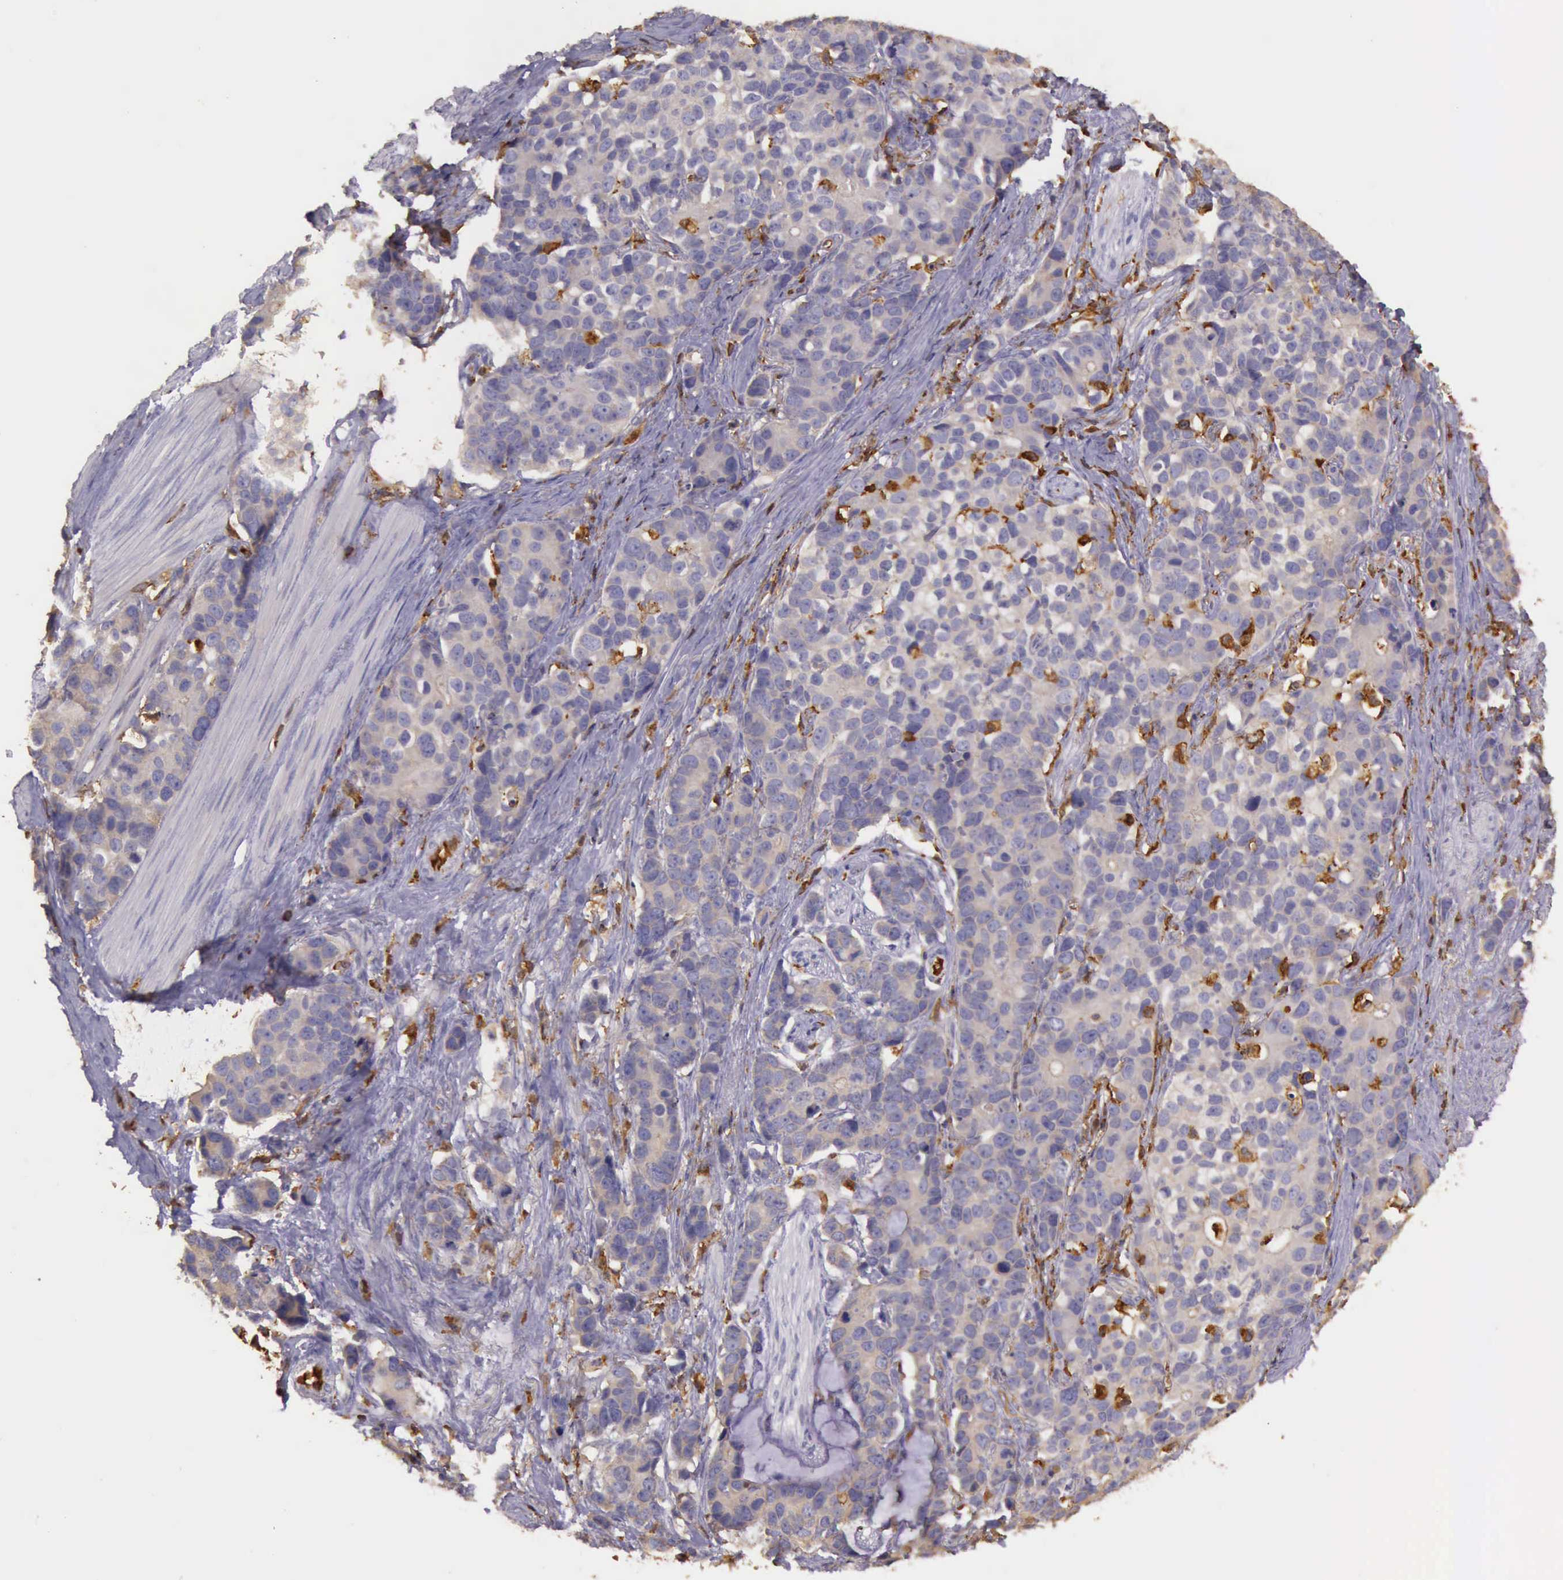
{"staining": {"intensity": "weak", "quantity": "25%-75%", "location": "cytoplasmic/membranous"}, "tissue": "stomach cancer", "cell_type": "Tumor cells", "image_type": "cancer", "snomed": [{"axis": "morphology", "description": "Adenocarcinoma, NOS"}, {"axis": "topography", "description": "Stomach, upper"}], "caption": "Stomach adenocarcinoma stained with DAB (3,3'-diaminobenzidine) immunohistochemistry reveals low levels of weak cytoplasmic/membranous positivity in about 25%-75% of tumor cells.", "gene": "ARHGAP4", "patient": {"sex": "male", "age": 71}}